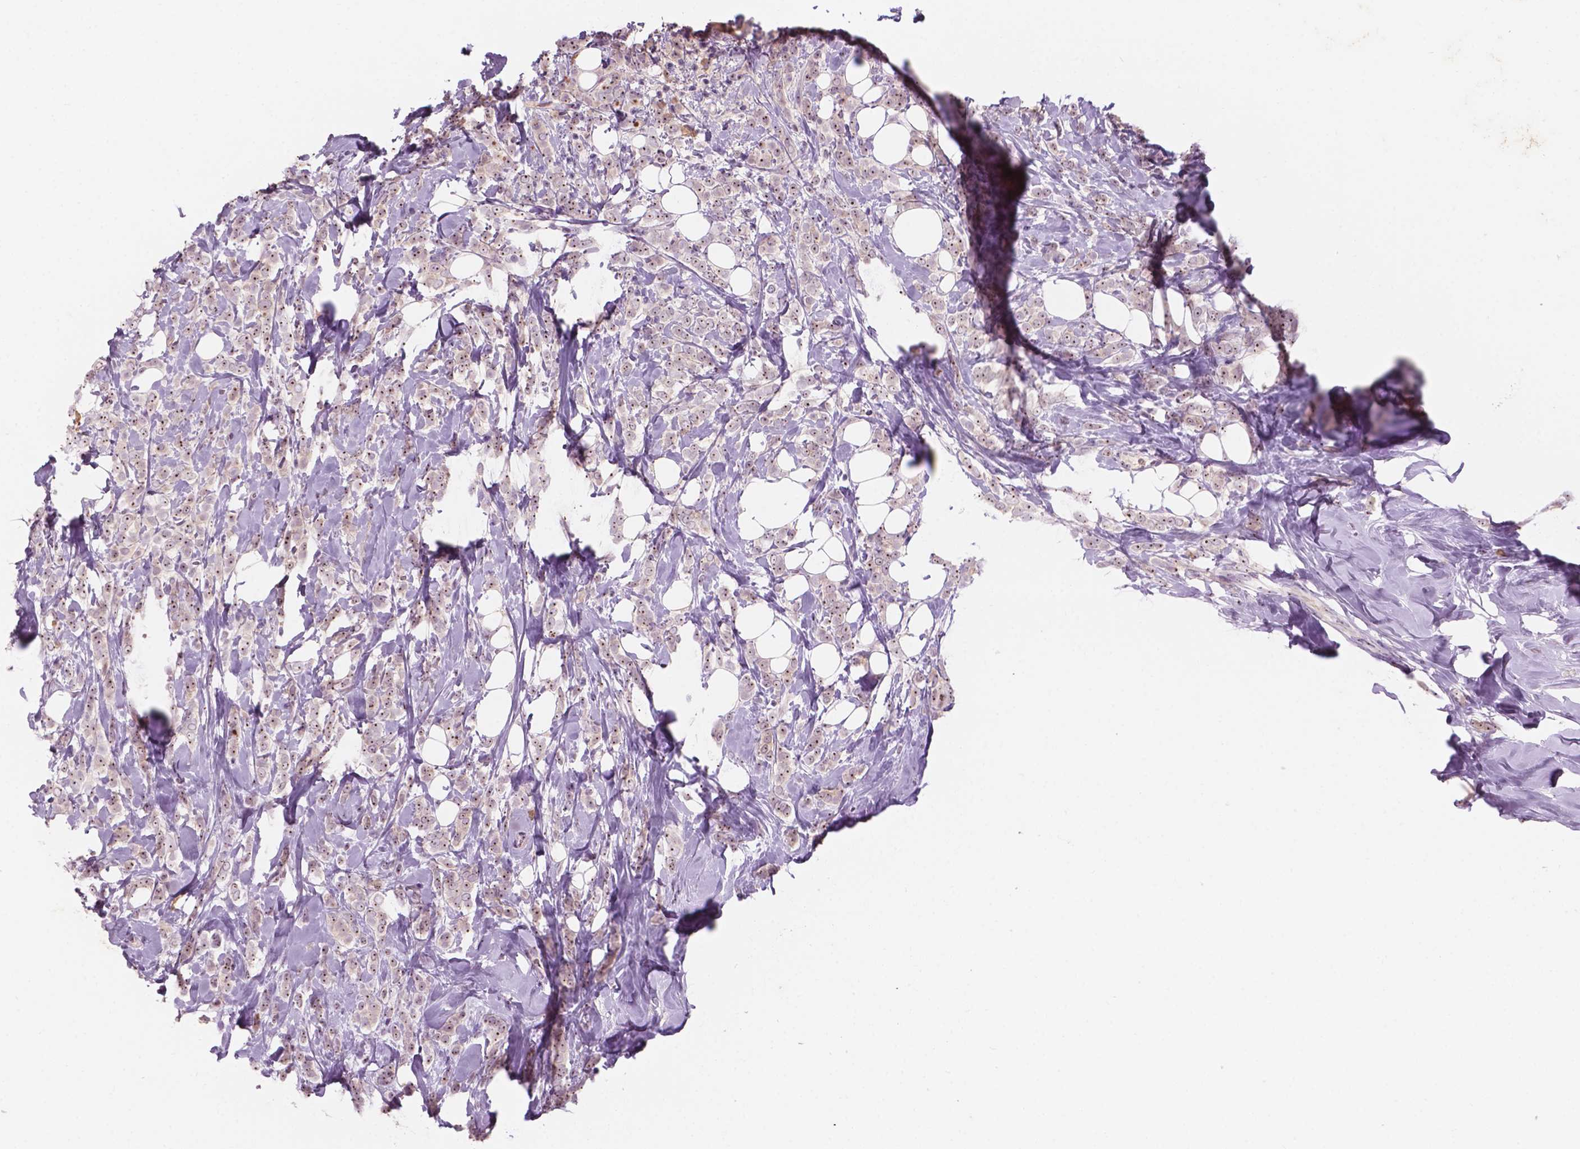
{"staining": {"intensity": "weak", "quantity": ">75%", "location": "nuclear"}, "tissue": "breast cancer", "cell_type": "Tumor cells", "image_type": "cancer", "snomed": [{"axis": "morphology", "description": "Lobular carcinoma"}, {"axis": "topography", "description": "Breast"}], "caption": "Approximately >75% of tumor cells in breast cancer show weak nuclear protein positivity as visualized by brown immunohistochemical staining.", "gene": "ZNF853", "patient": {"sex": "female", "age": 49}}